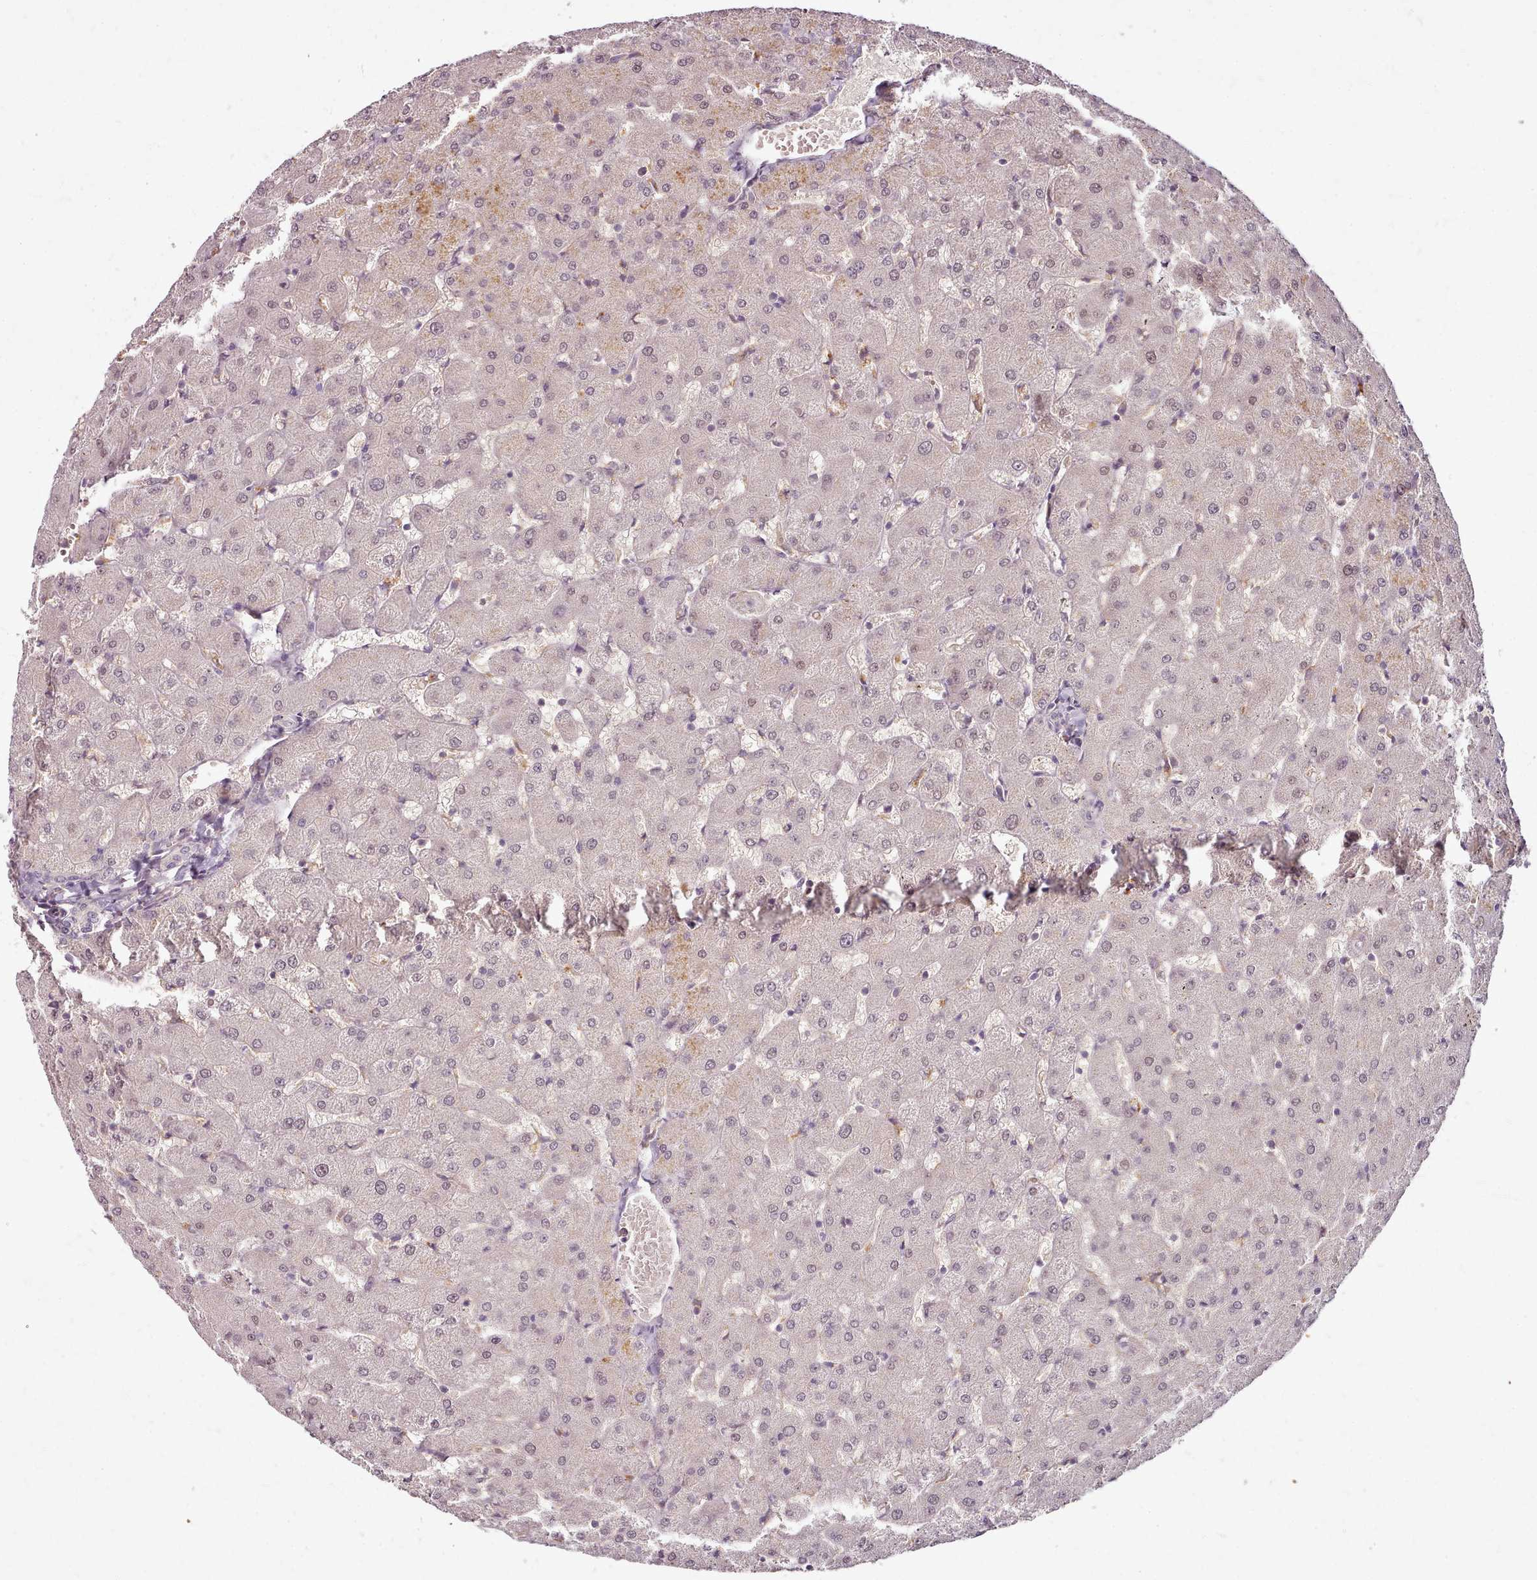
{"staining": {"intensity": "negative", "quantity": "none", "location": "none"}, "tissue": "liver", "cell_type": "Cholangiocytes", "image_type": "normal", "snomed": [{"axis": "morphology", "description": "Normal tissue, NOS"}, {"axis": "topography", "description": "Liver"}], "caption": "Cholangiocytes show no significant positivity in normal liver.", "gene": "C1QTNF5", "patient": {"sex": "female", "age": 63}}